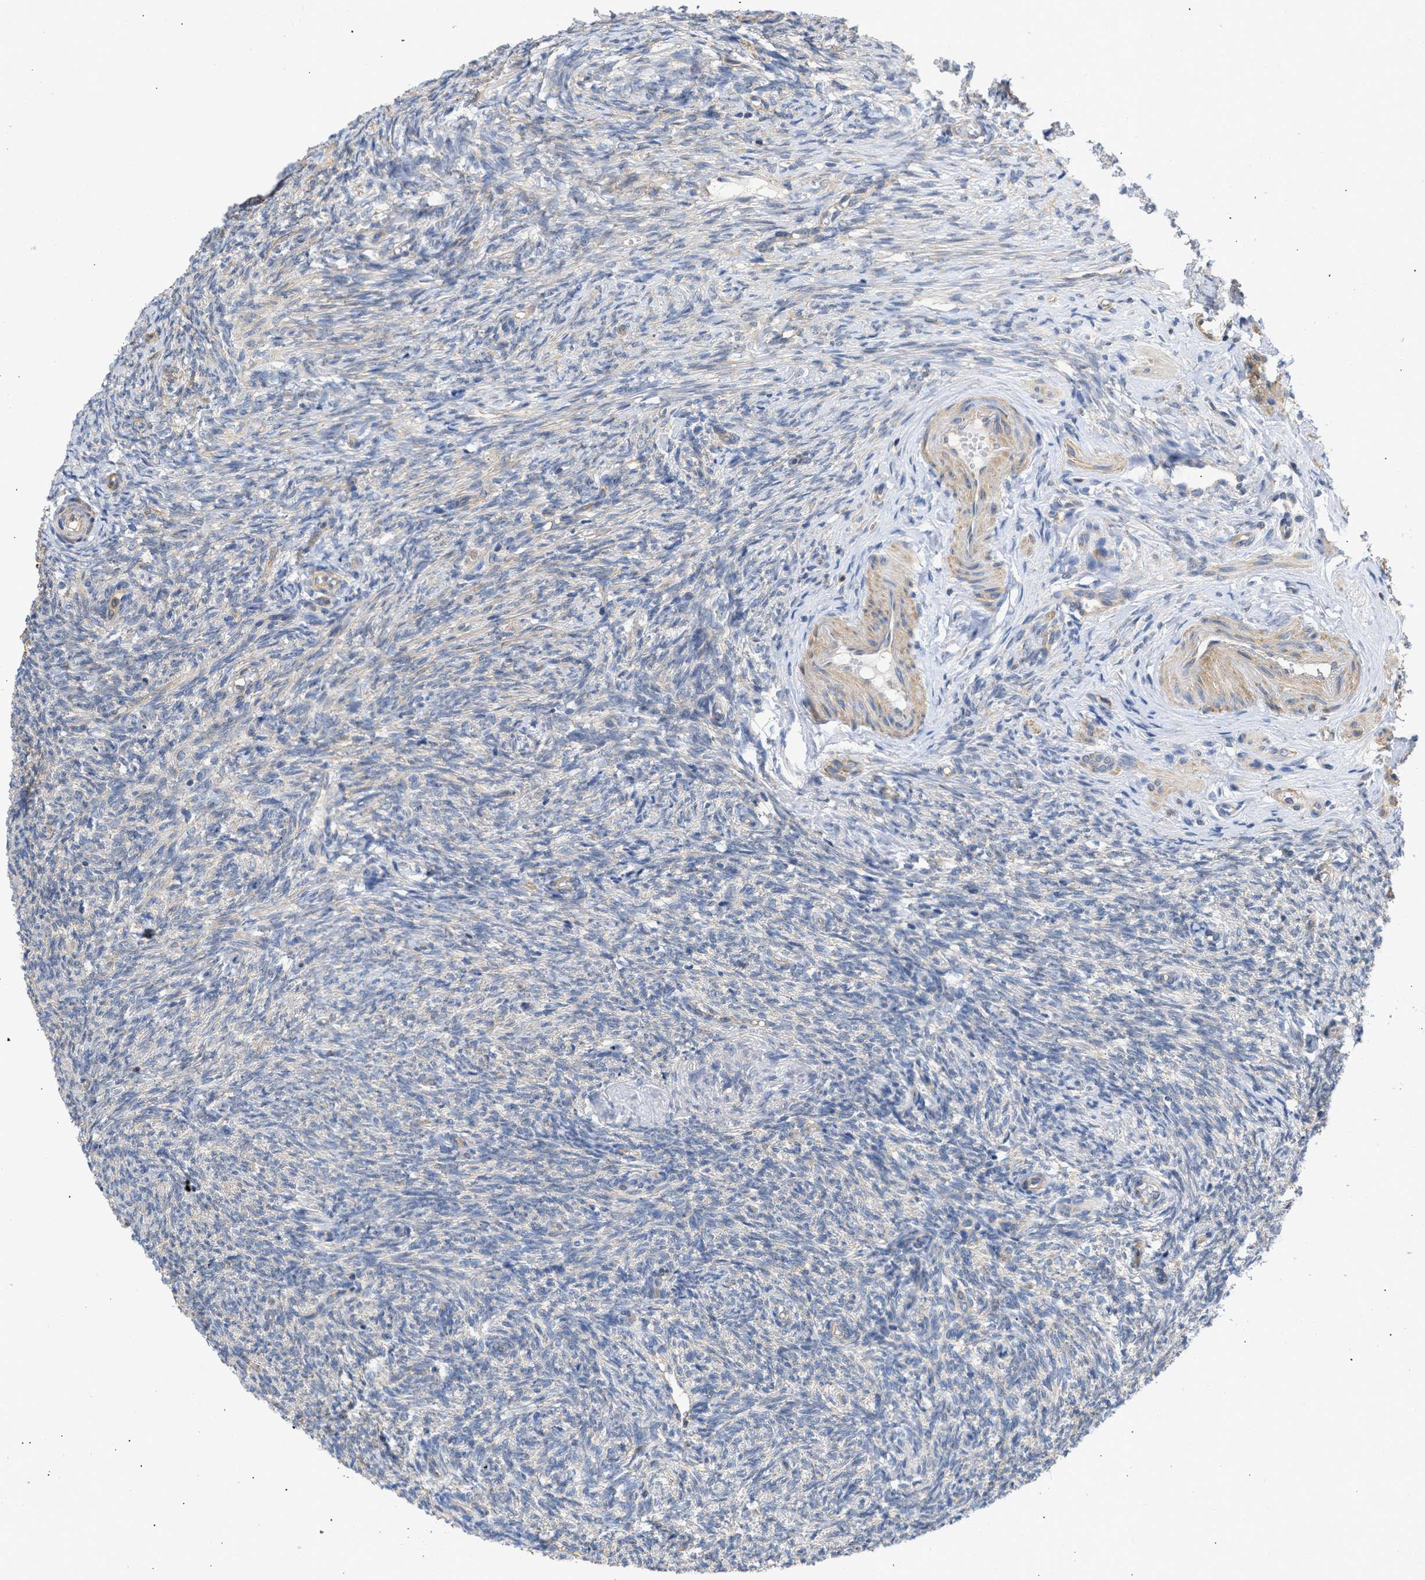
{"staining": {"intensity": "weak", "quantity": "25%-75%", "location": "cytoplasmic/membranous"}, "tissue": "ovary", "cell_type": "Follicle cells", "image_type": "normal", "snomed": [{"axis": "morphology", "description": "Normal tissue, NOS"}, {"axis": "topography", "description": "Ovary"}], "caption": "This image demonstrates benign ovary stained with immunohistochemistry (IHC) to label a protein in brown. The cytoplasmic/membranous of follicle cells show weak positivity for the protein. Nuclei are counter-stained blue.", "gene": "MAP2K3", "patient": {"sex": "female", "age": 41}}